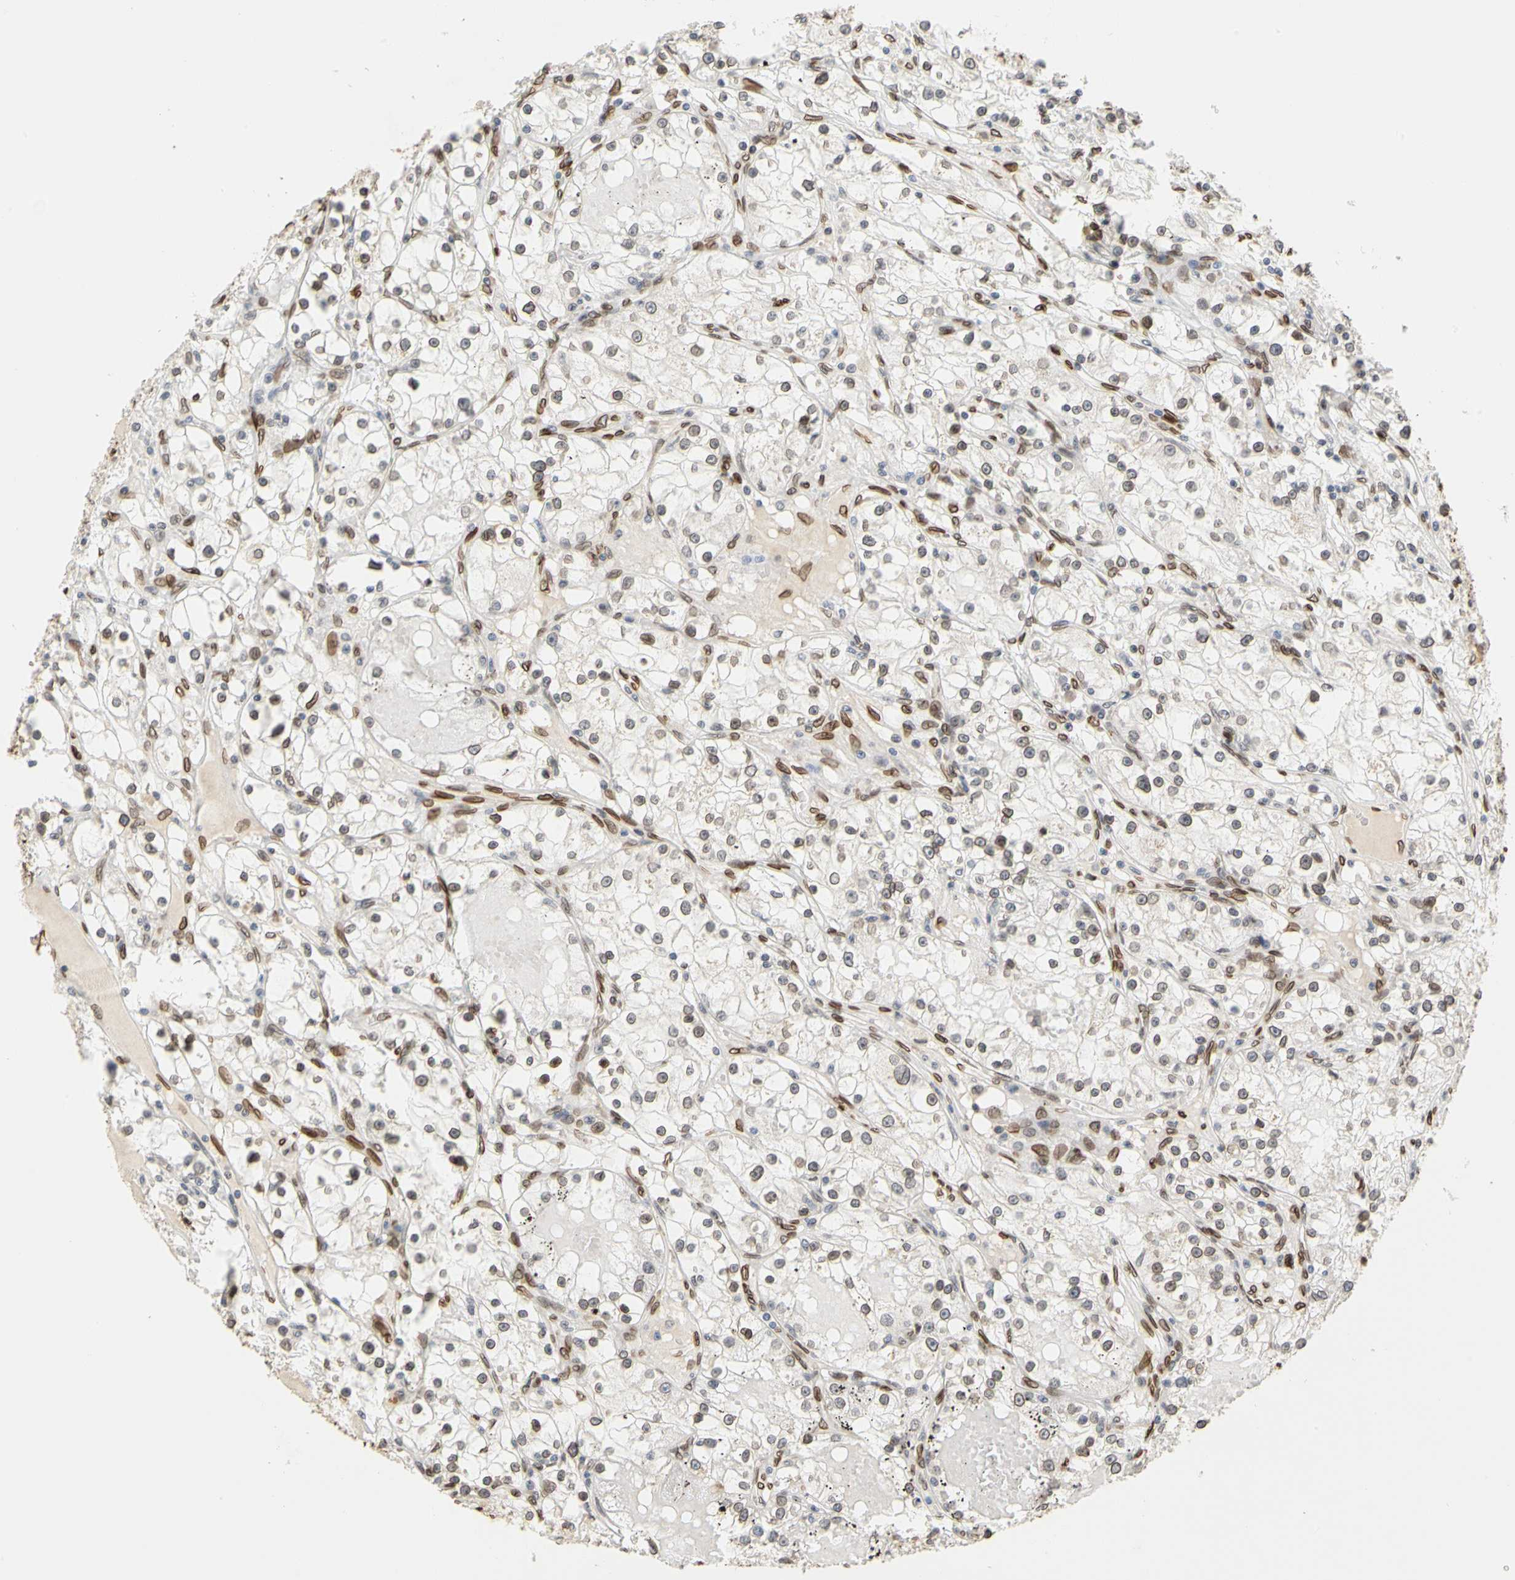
{"staining": {"intensity": "moderate", "quantity": ">75%", "location": "cytoplasmic/membranous,nuclear"}, "tissue": "renal cancer", "cell_type": "Tumor cells", "image_type": "cancer", "snomed": [{"axis": "morphology", "description": "Adenocarcinoma, NOS"}, {"axis": "topography", "description": "Kidney"}], "caption": "Immunohistochemistry (IHC) of renal adenocarcinoma shows medium levels of moderate cytoplasmic/membranous and nuclear staining in about >75% of tumor cells.", "gene": "SUN1", "patient": {"sex": "male", "age": 56}}